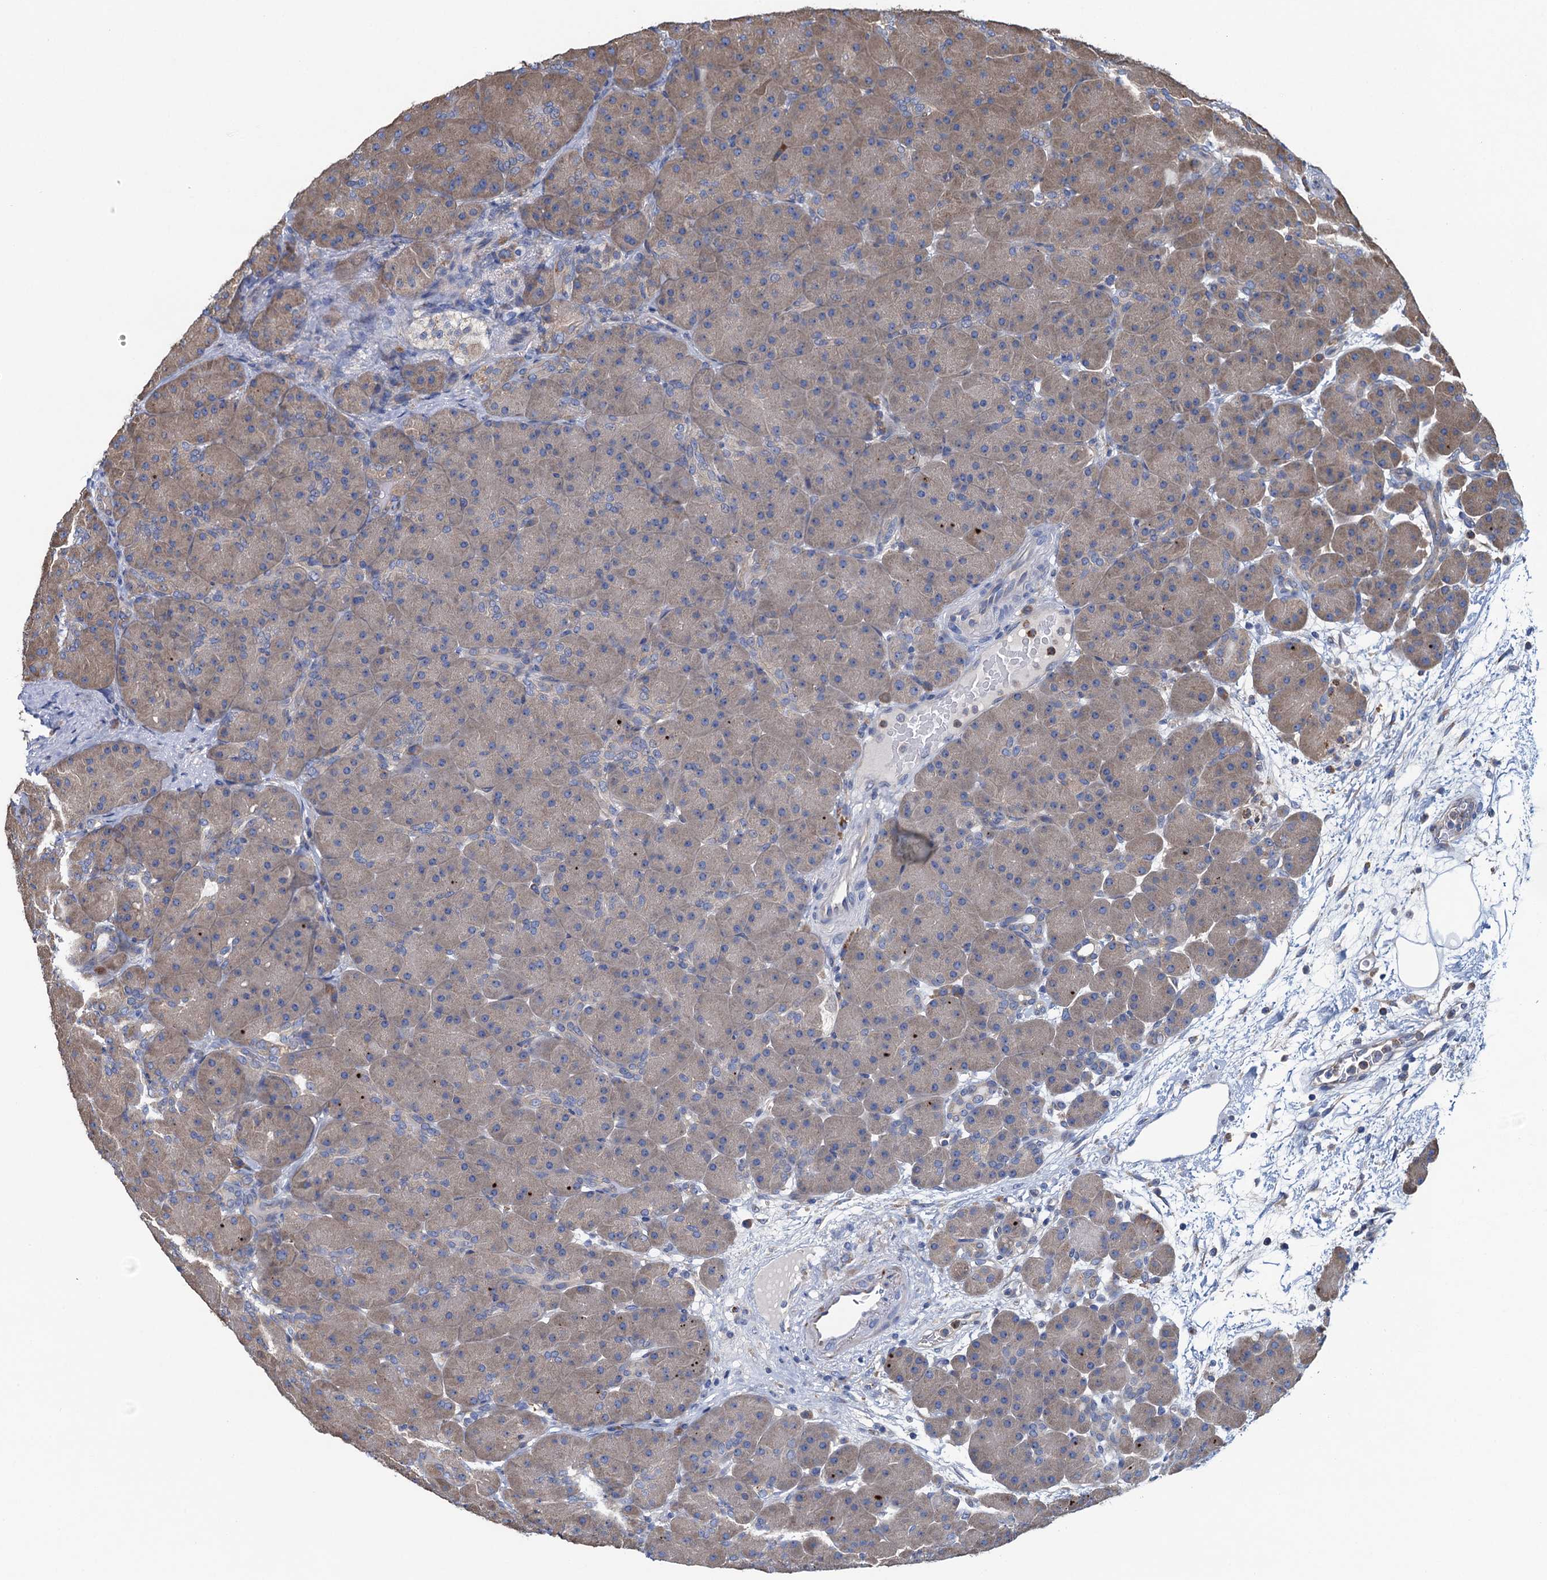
{"staining": {"intensity": "moderate", "quantity": "25%-75%", "location": "cytoplasmic/membranous"}, "tissue": "pancreas", "cell_type": "Exocrine glandular cells", "image_type": "normal", "snomed": [{"axis": "morphology", "description": "Normal tissue, NOS"}, {"axis": "topography", "description": "Pancreas"}], "caption": "A medium amount of moderate cytoplasmic/membranous expression is appreciated in about 25%-75% of exocrine glandular cells in benign pancreas.", "gene": "ADCY9", "patient": {"sex": "male", "age": 66}}